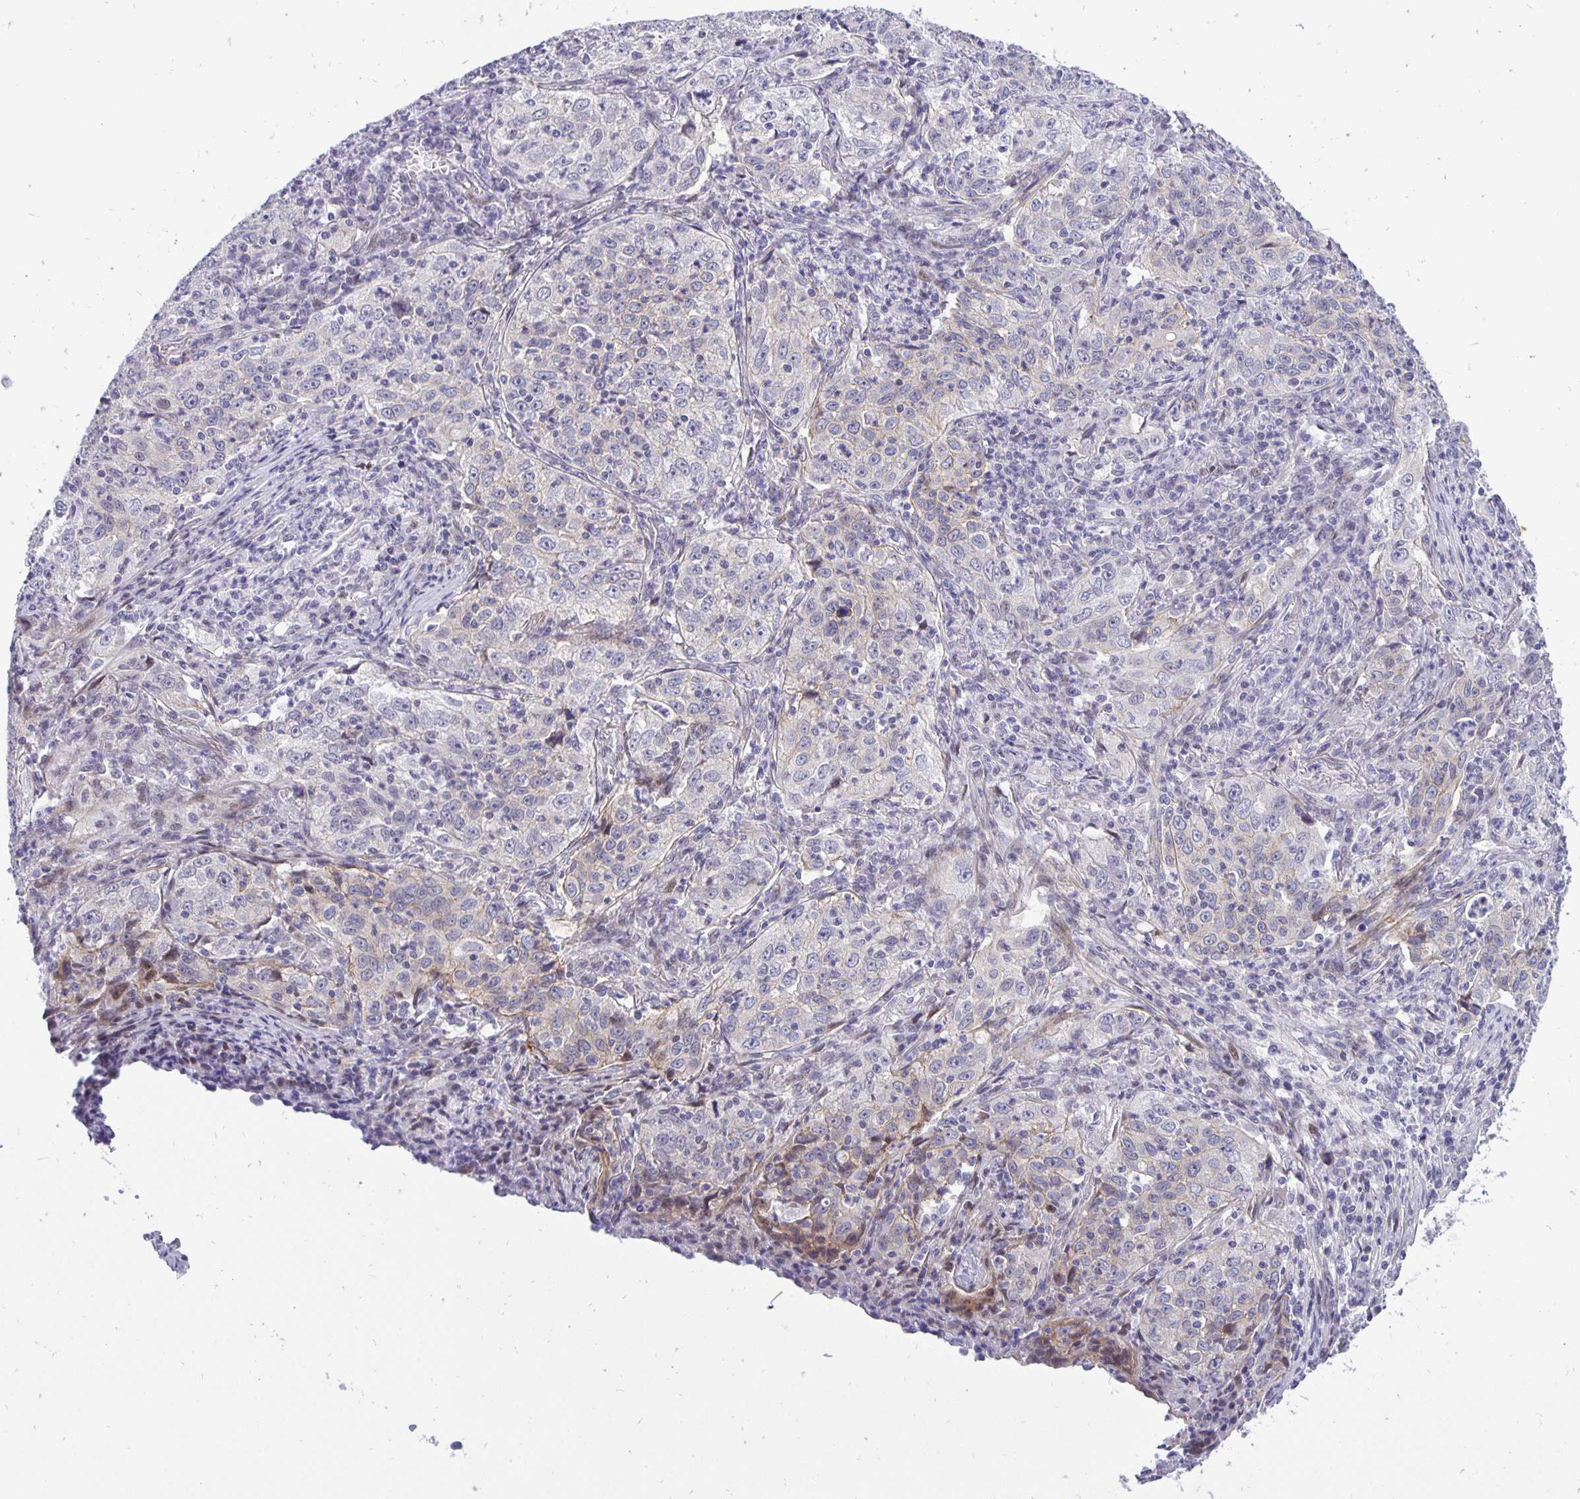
{"staining": {"intensity": "weak", "quantity": "<25%", "location": "cytoplasmic/membranous"}, "tissue": "lung cancer", "cell_type": "Tumor cells", "image_type": "cancer", "snomed": [{"axis": "morphology", "description": "Squamous cell carcinoma, NOS"}, {"axis": "topography", "description": "Lung"}], "caption": "This is a image of immunohistochemistry (IHC) staining of squamous cell carcinoma (lung), which shows no staining in tumor cells.", "gene": "ERBB2", "patient": {"sex": "male", "age": 71}}